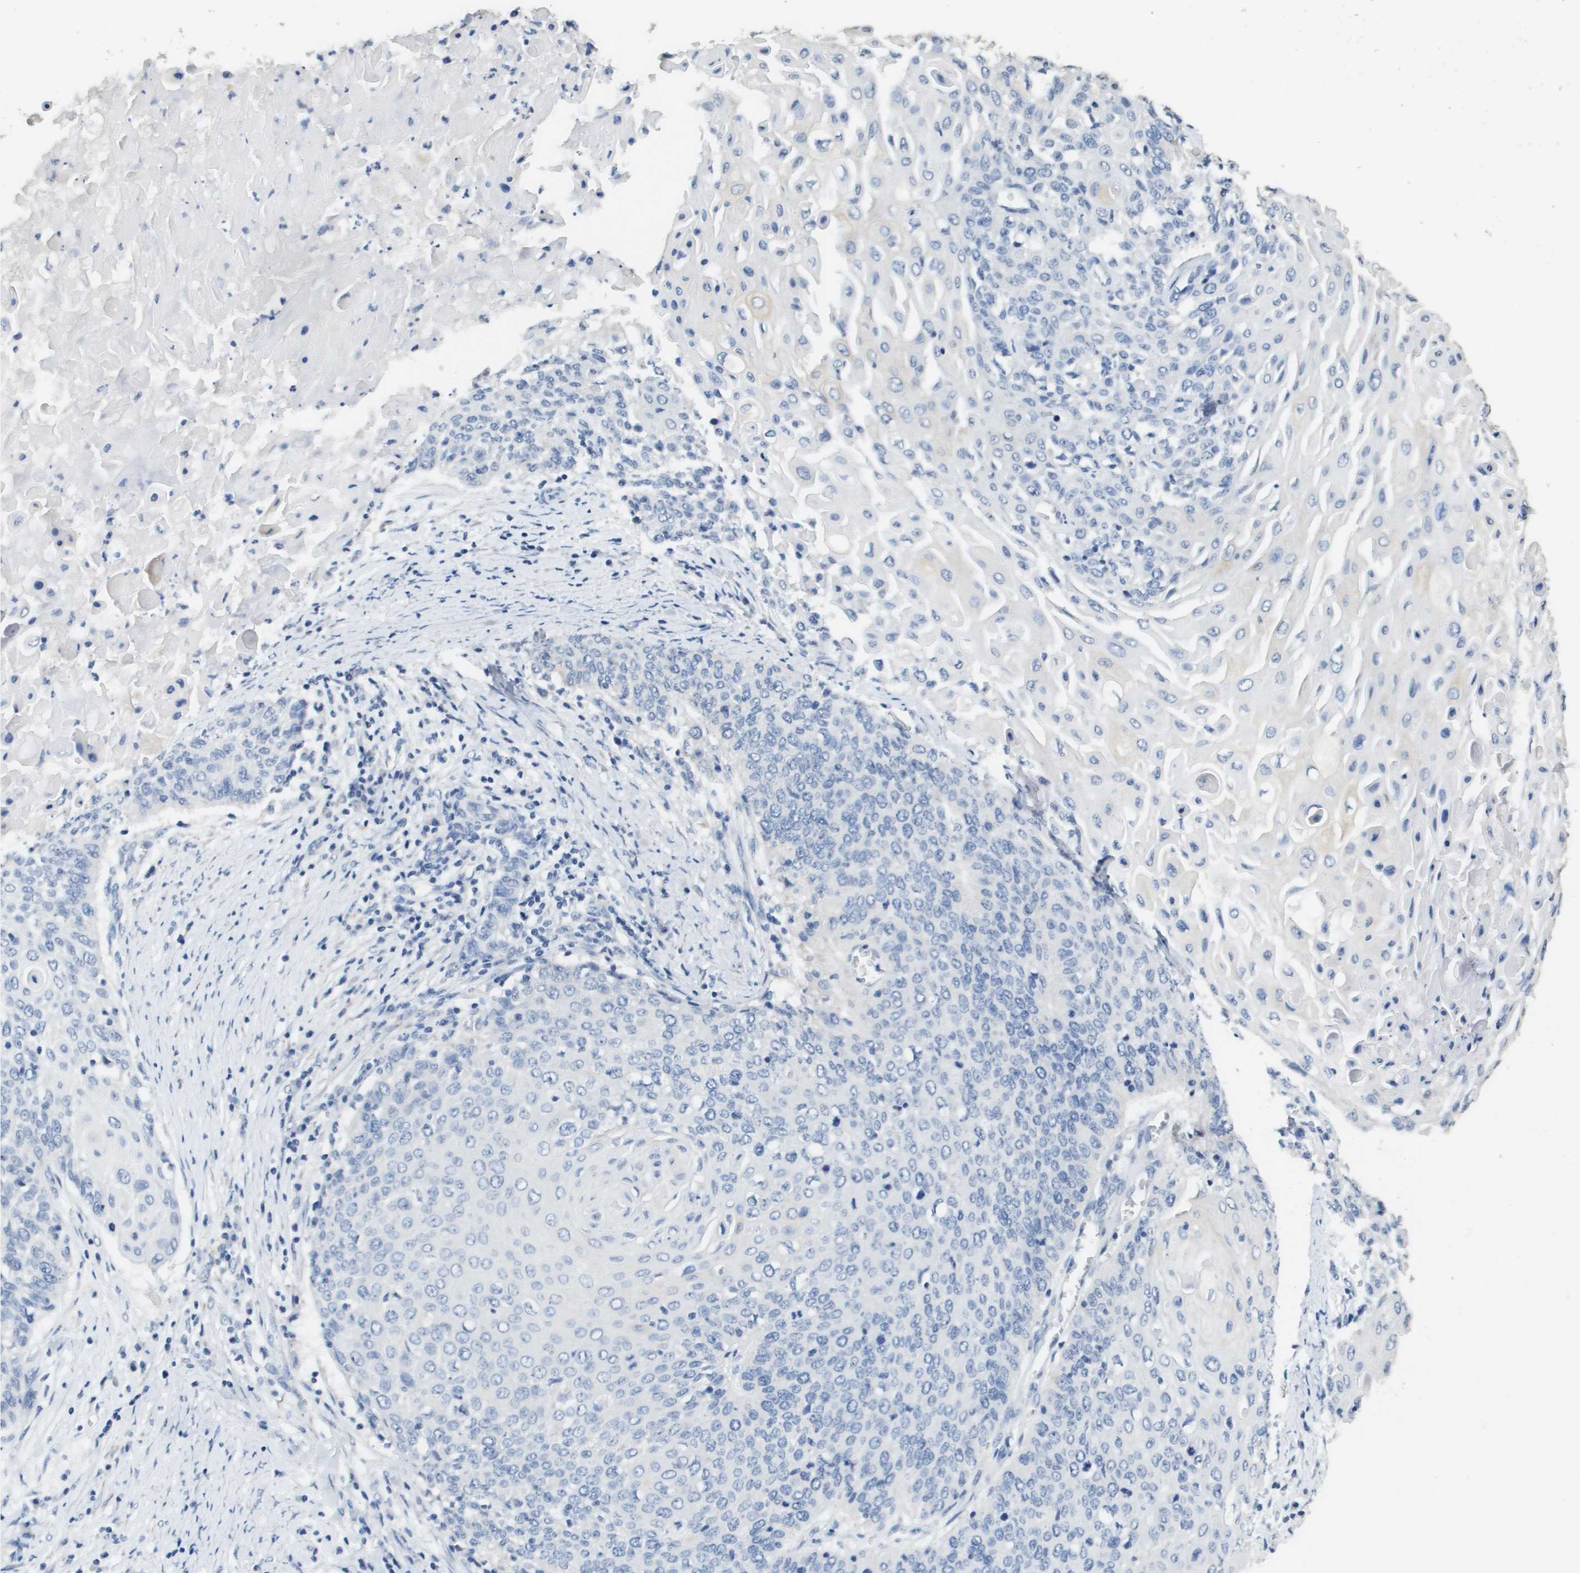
{"staining": {"intensity": "negative", "quantity": "none", "location": "none"}, "tissue": "cervical cancer", "cell_type": "Tumor cells", "image_type": "cancer", "snomed": [{"axis": "morphology", "description": "Squamous cell carcinoma, NOS"}, {"axis": "topography", "description": "Cervix"}], "caption": "A micrograph of human cervical cancer (squamous cell carcinoma) is negative for staining in tumor cells.", "gene": "MT3", "patient": {"sex": "female", "age": 39}}